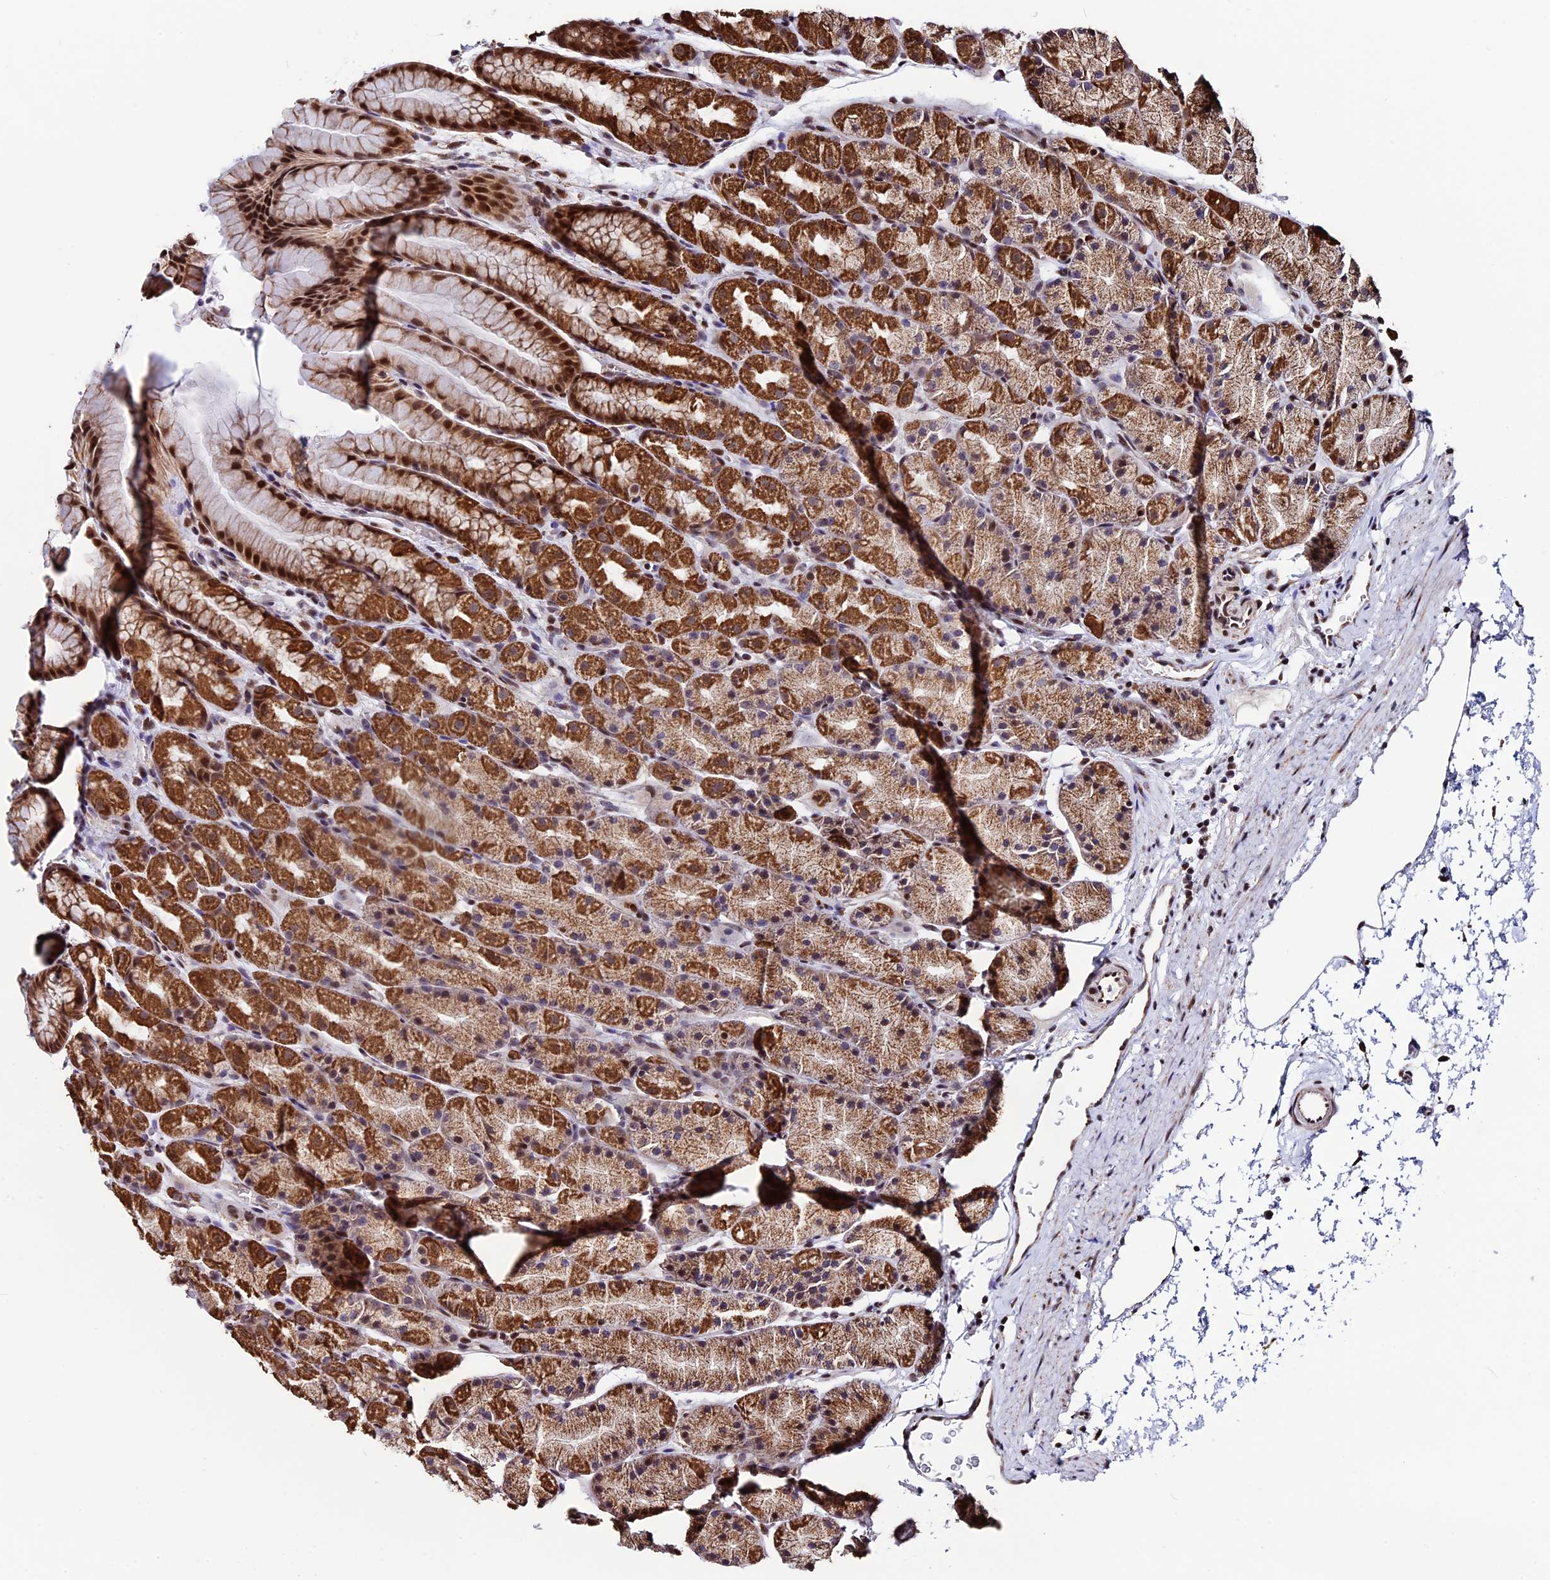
{"staining": {"intensity": "strong", "quantity": ">75%", "location": "cytoplasmic/membranous,nuclear"}, "tissue": "stomach", "cell_type": "Glandular cells", "image_type": "normal", "snomed": [{"axis": "morphology", "description": "Normal tissue, NOS"}, {"axis": "topography", "description": "Stomach, upper"}, {"axis": "topography", "description": "Stomach"}], "caption": "High-magnification brightfield microscopy of unremarkable stomach stained with DAB (brown) and counterstained with hematoxylin (blue). glandular cells exhibit strong cytoplasmic/membranous,nuclear expression is appreciated in about>75% of cells. Using DAB (brown) and hematoxylin (blue) stains, captured at high magnification using brightfield microscopy.", "gene": "FAM174C", "patient": {"sex": "male", "age": 47}}